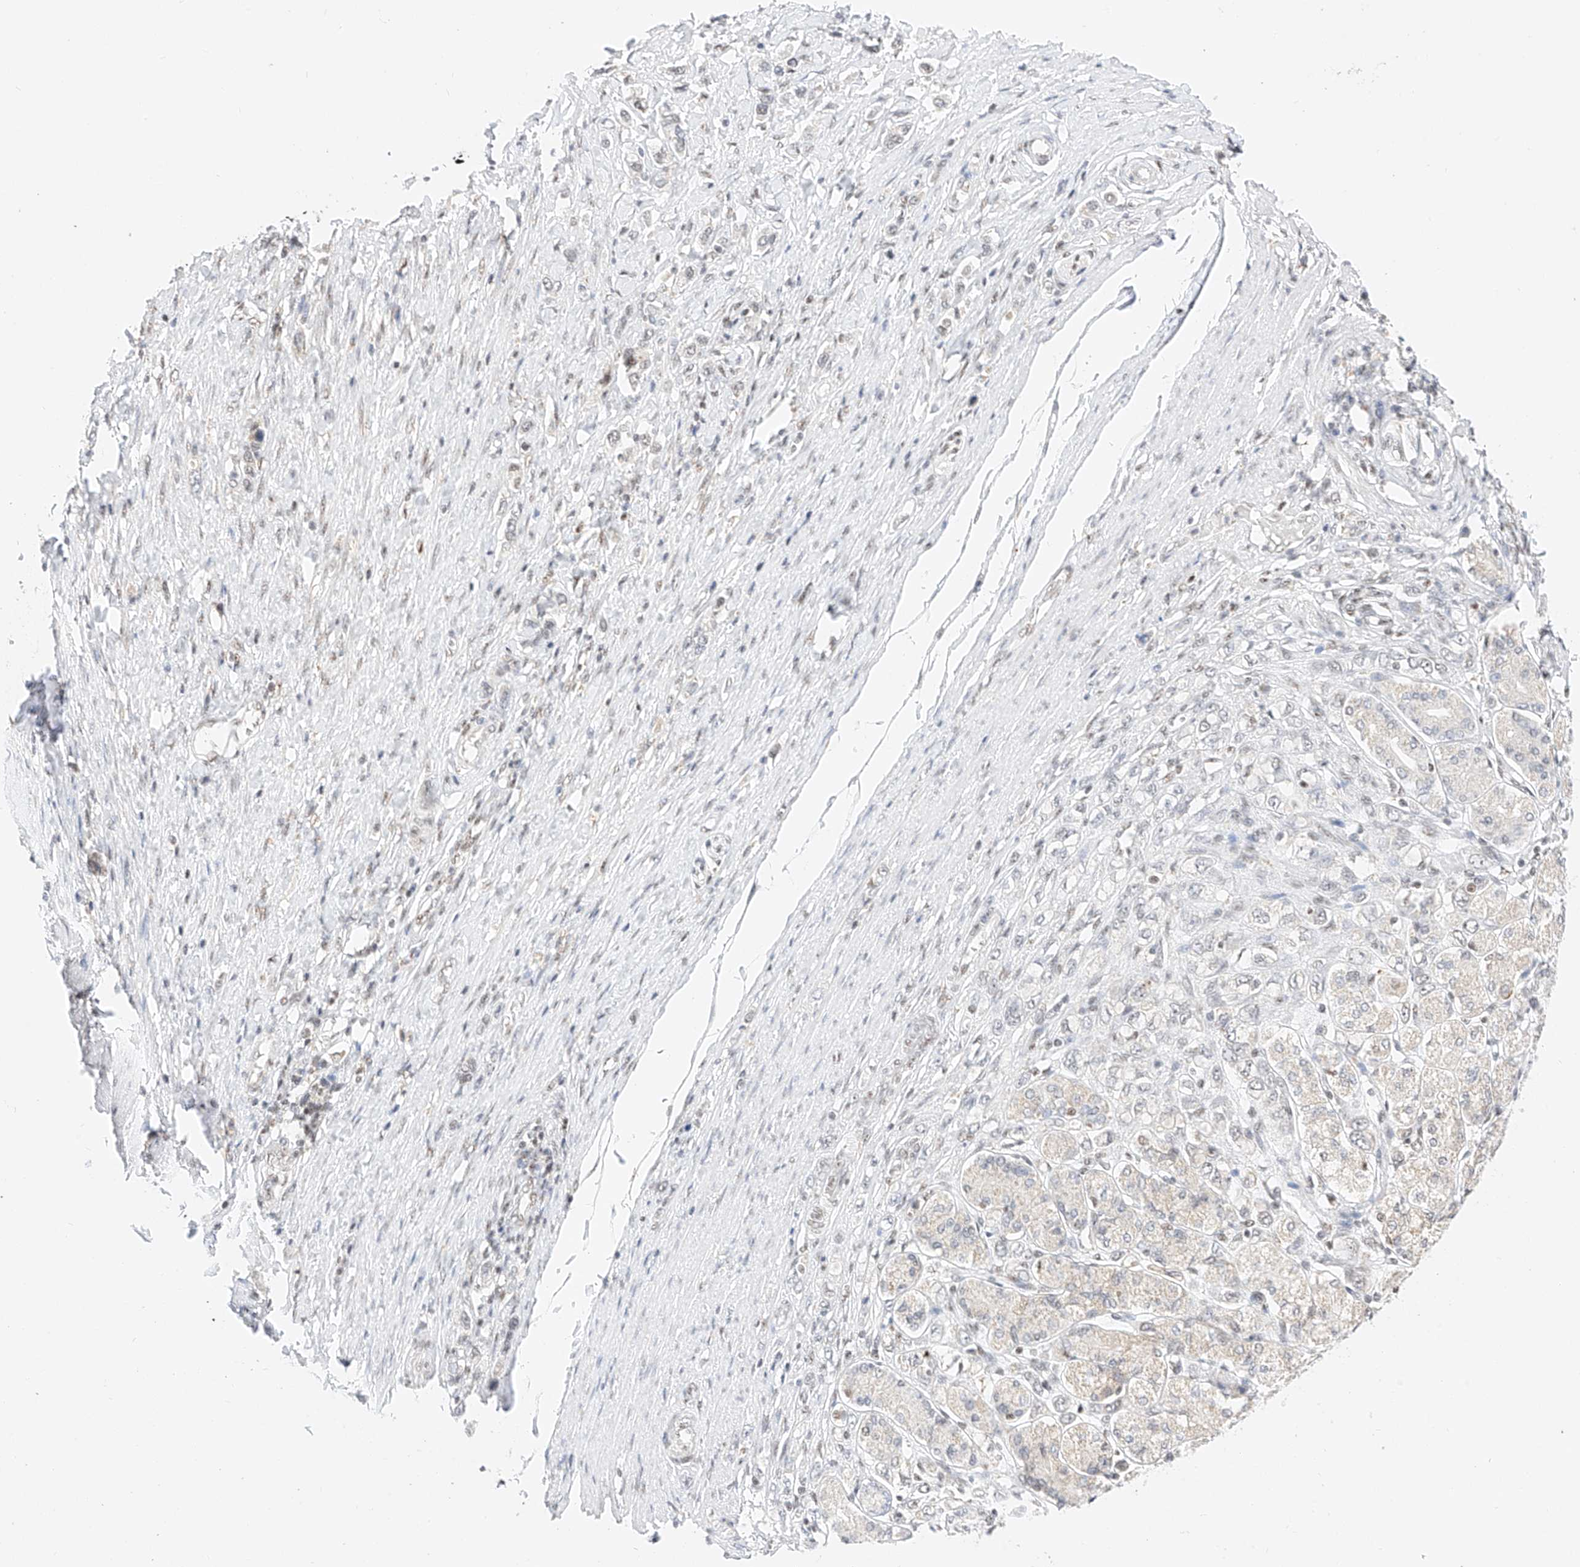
{"staining": {"intensity": "negative", "quantity": "none", "location": "none"}, "tissue": "stomach cancer", "cell_type": "Tumor cells", "image_type": "cancer", "snomed": [{"axis": "morphology", "description": "Adenocarcinoma, NOS"}, {"axis": "topography", "description": "Stomach"}], "caption": "Stomach adenocarcinoma was stained to show a protein in brown. There is no significant expression in tumor cells.", "gene": "NRF1", "patient": {"sex": "female", "age": 65}}